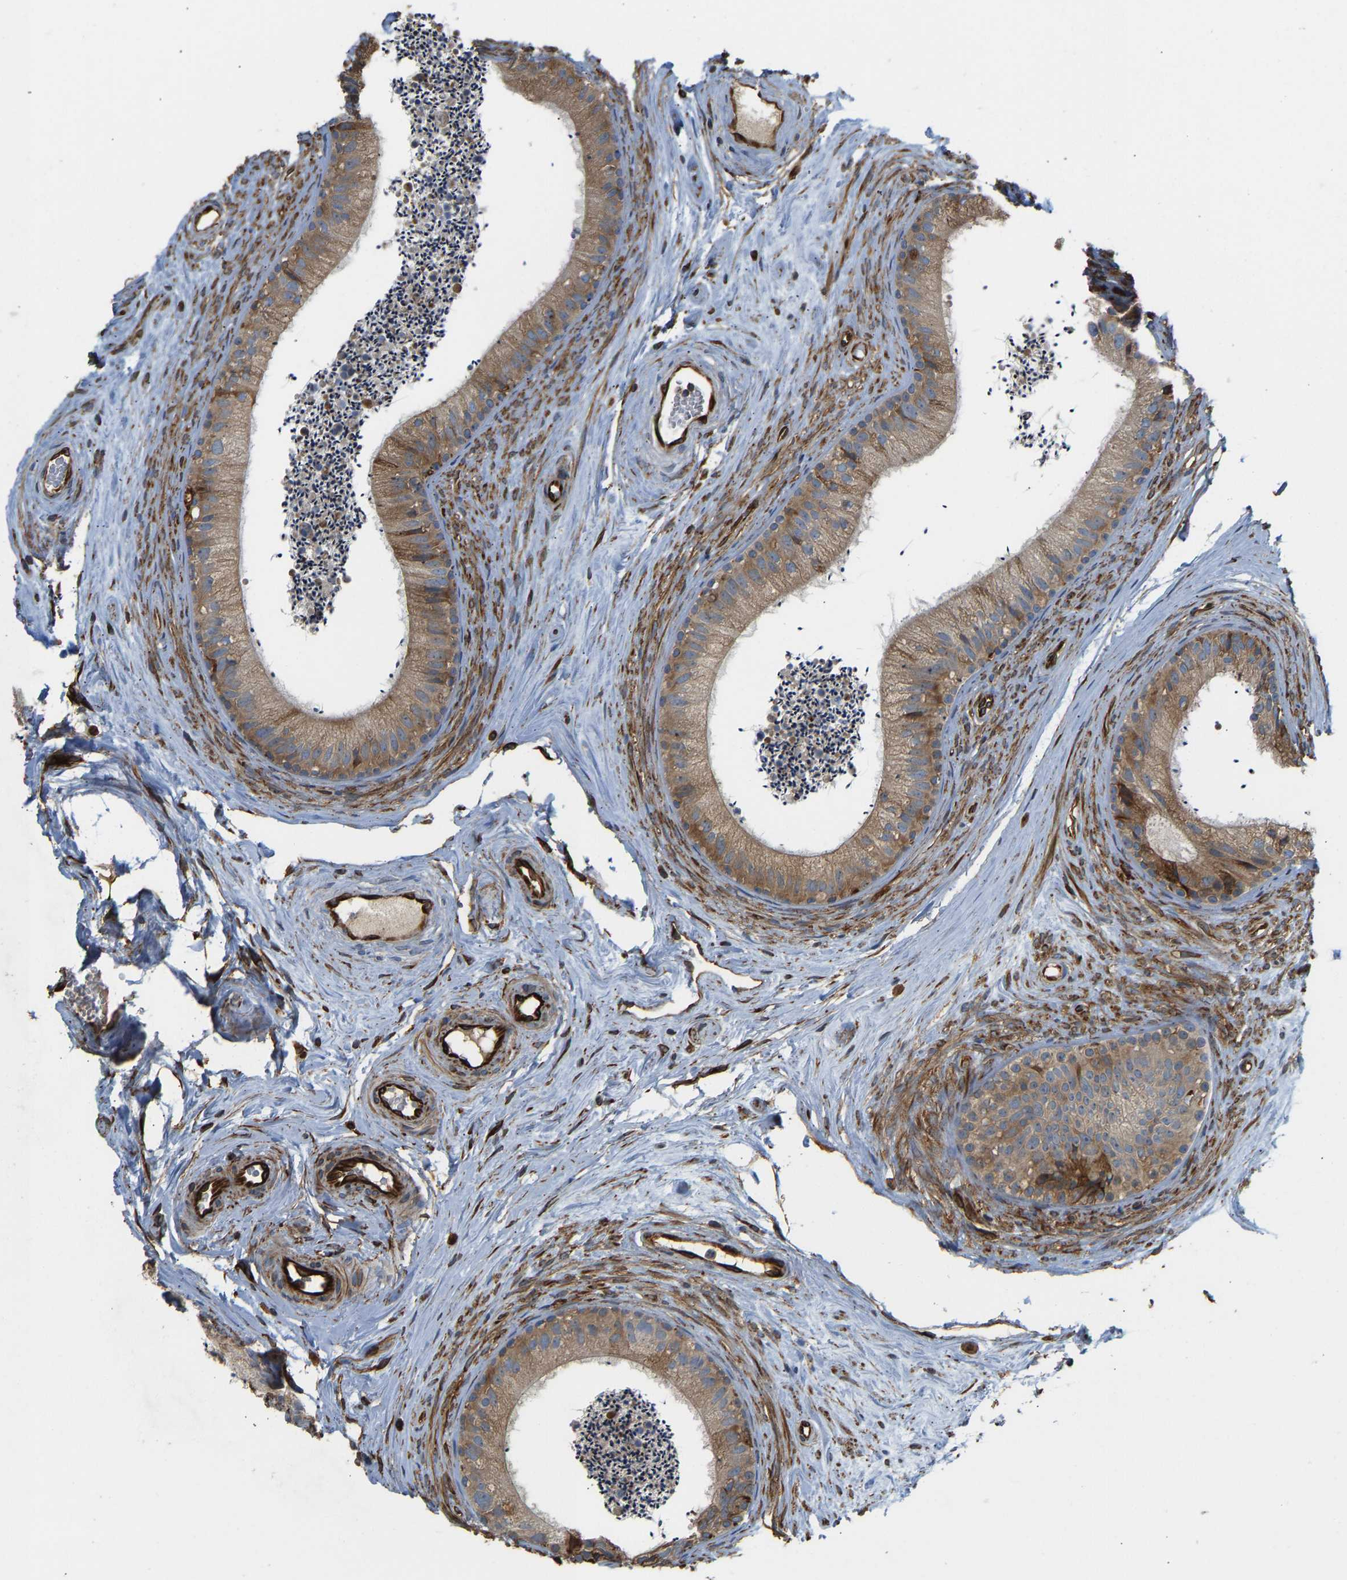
{"staining": {"intensity": "moderate", "quantity": ">75%", "location": "cytoplasmic/membranous"}, "tissue": "epididymis", "cell_type": "Glandular cells", "image_type": "normal", "snomed": [{"axis": "morphology", "description": "Normal tissue, NOS"}, {"axis": "topography", "description": "Epididymis"}], "caption": "Immunohistochemical staining of unremarkable epididymis displays moderate cytoplasmic/membranous protein positivity in approximately >75% of glandular cells. Ihc stains the protein in brown and the nuclei are stained blue.", "gene": "BEX3", "patient": {"sex": "male", "age": 56}}